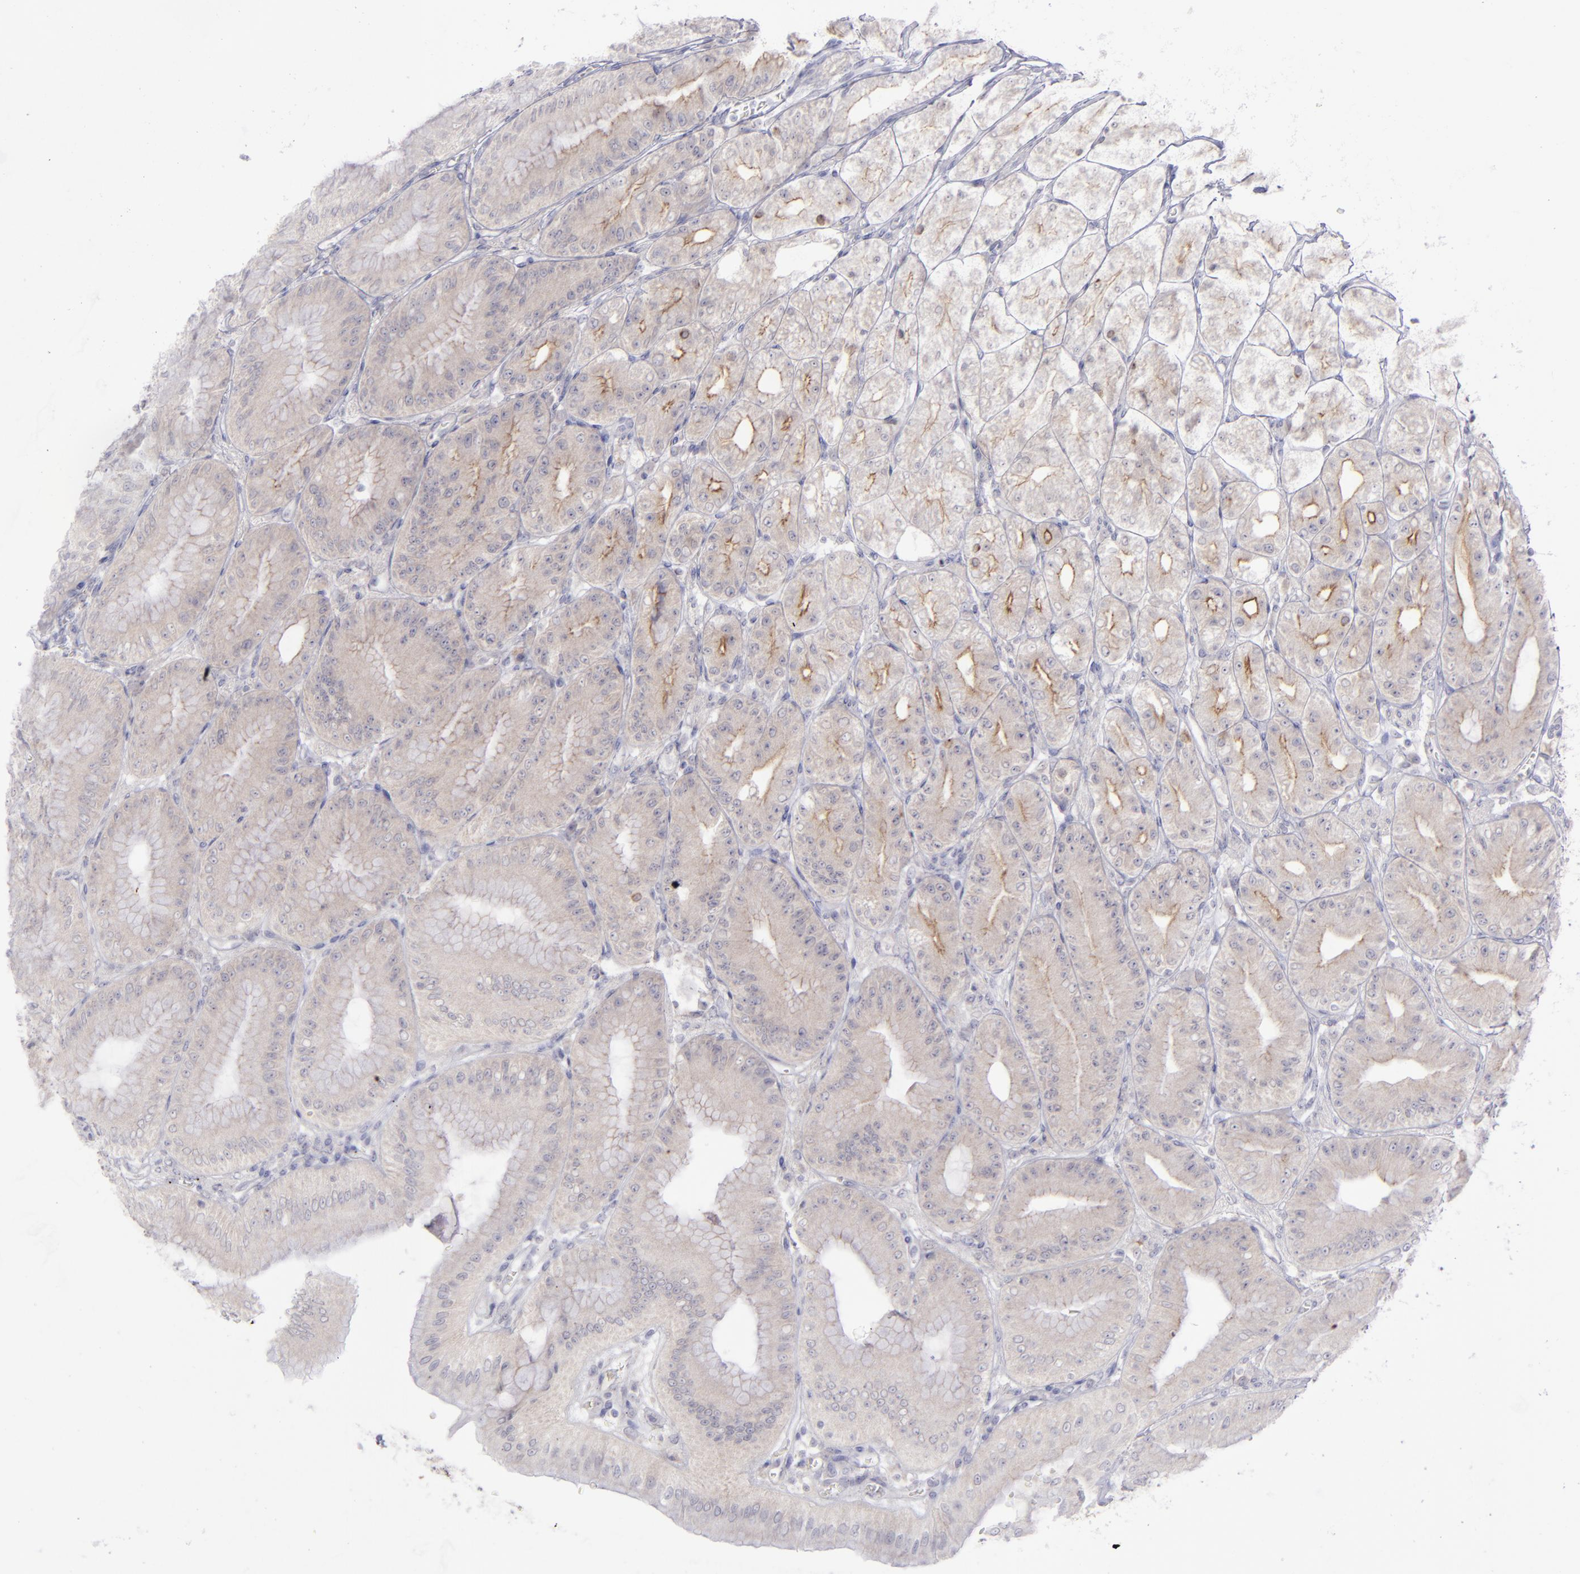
{"staining": {"intensity": "weak", "quantity": "25%-75%", "location": "cytoplasmic/membranous"}, "tissue": "stomach", "cell_type": "Glandular cells", "image_type": "normal", "snomed": [{"axis": "morphology", "description": "Normal tissue, NOS"}, {"axis": "topography", "description": "Stomach, lower"}], "caption": "This is a photomicrograph of immunohistochemistry staining of benign stomach, which shows weak expression in the cytoplasmic/membranous of glandular cells.", "gene": "EVPL", "patient": {"sex": "male", "age": 71}}